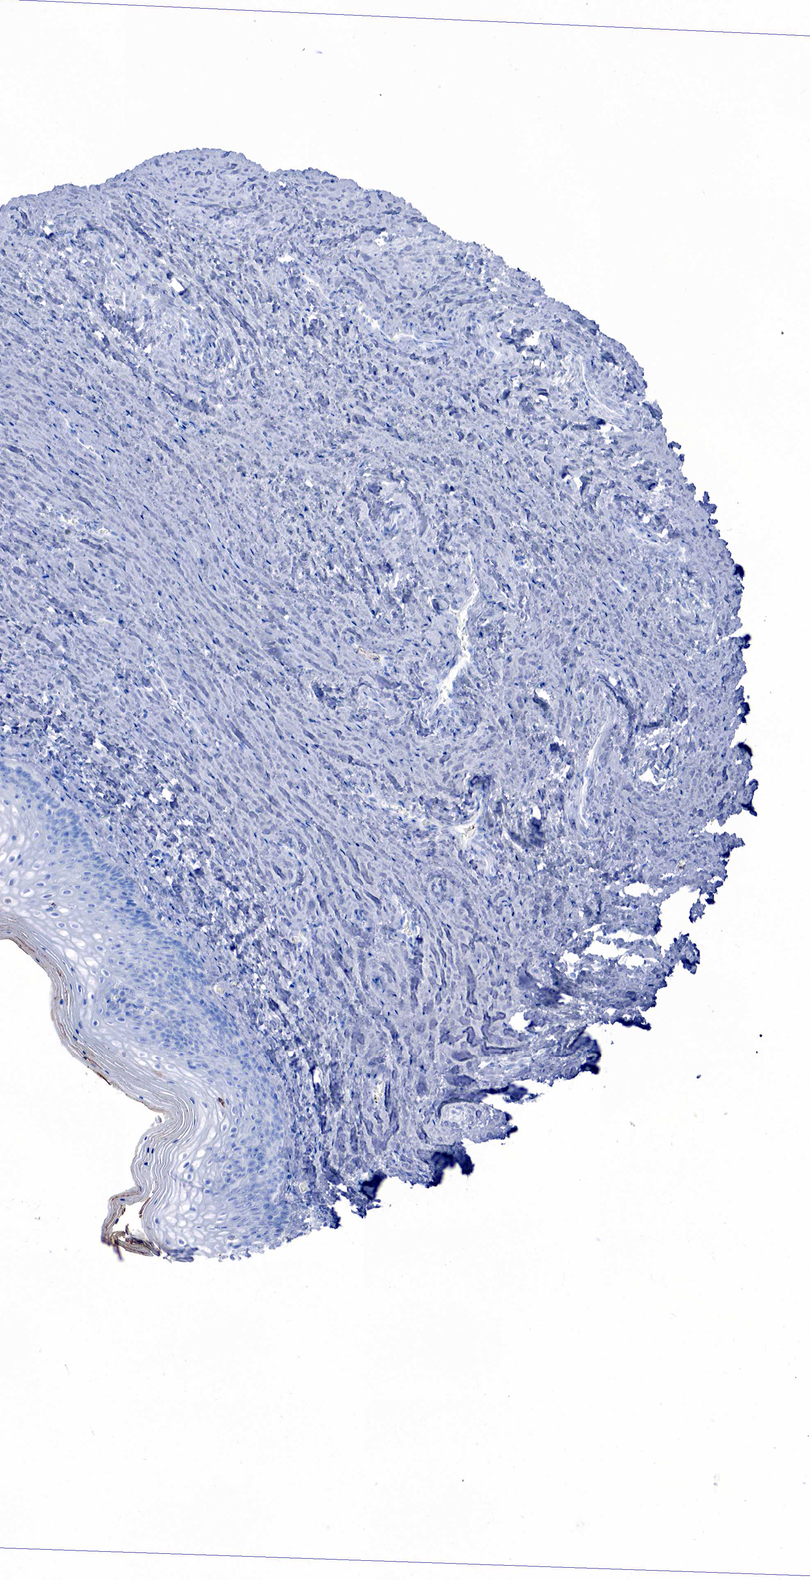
{"staining": {"intensity": "moderate", "quantity": "<25%", "location": "cytoplasmic/membranous"}, "tissue": "vagina", "cell_type": "Squamous epithelial cells", "image_type": "normal", "snomed": [{"axis": "morphology", "description": "Normal tissue, NOS"}, {"axis": "topography", "description": "Vagina"}], "caption": "Moderate cytoplasmic/membranous expression for a protein is identified in about <25% of squamous epithelial cells of unremarkable vagina using immunohistochemistry (IHC).", "gene": "FUT4", "patient": {"sex": "female", "age": 46}}